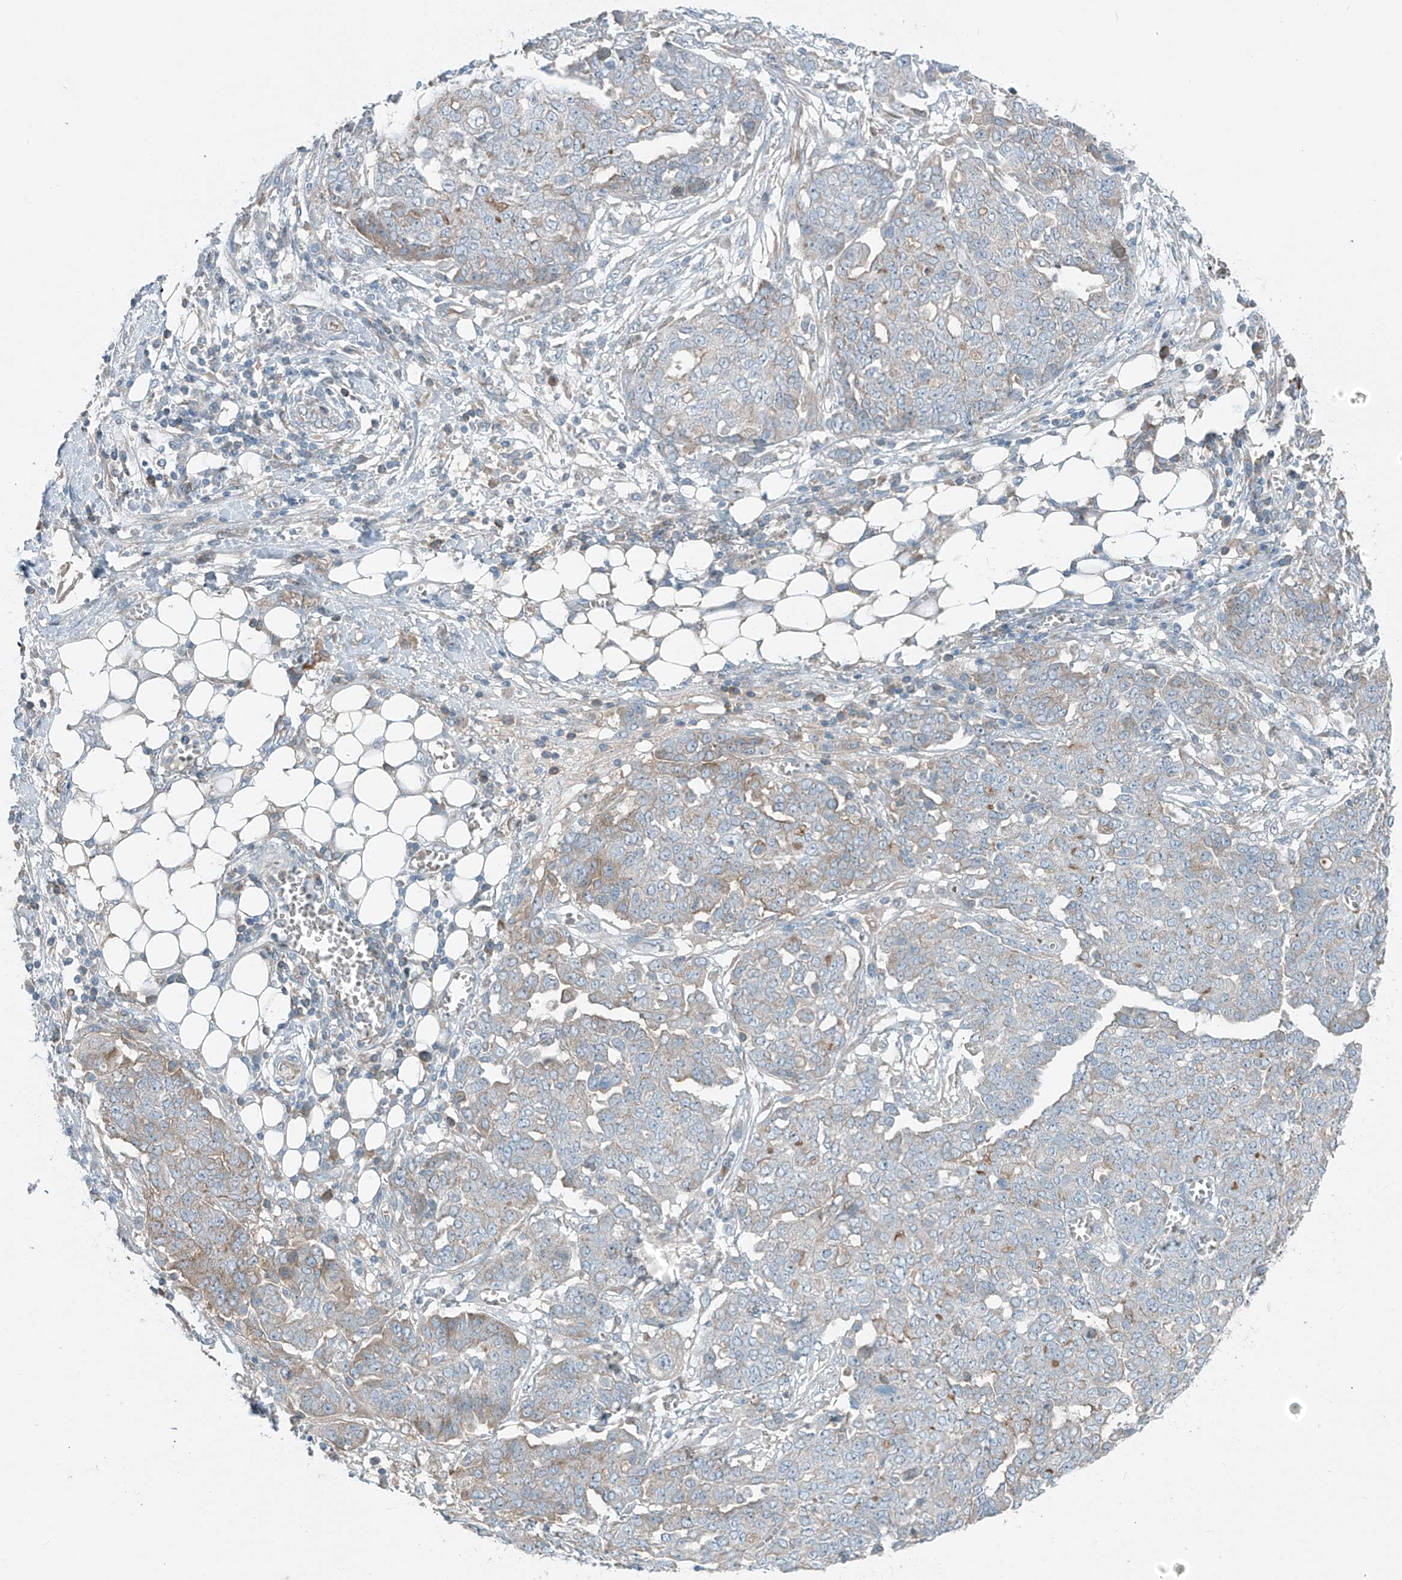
{"staining": {"intensity": "weak", "quantity": "<25%", "location": "cytoplasmic/membranous"}, "tissue": "ovarian cancer", "cell_type": "Tumor cells", "image_type": "cancer", "snomed": [{"axis": "morphology", "description": "Cystadenocarcinoma, serous, NOS"}, {"axis": "topography", "description": "Soft tissue"}, {"axis": "topography", "description": "Ovary"}], "caption": "Photomicrograph shows no significant protein positivity in tumor cells of ovarian cancer.", "gene": "FAM131C", "patient": {"sex": "female", "age": 57}}